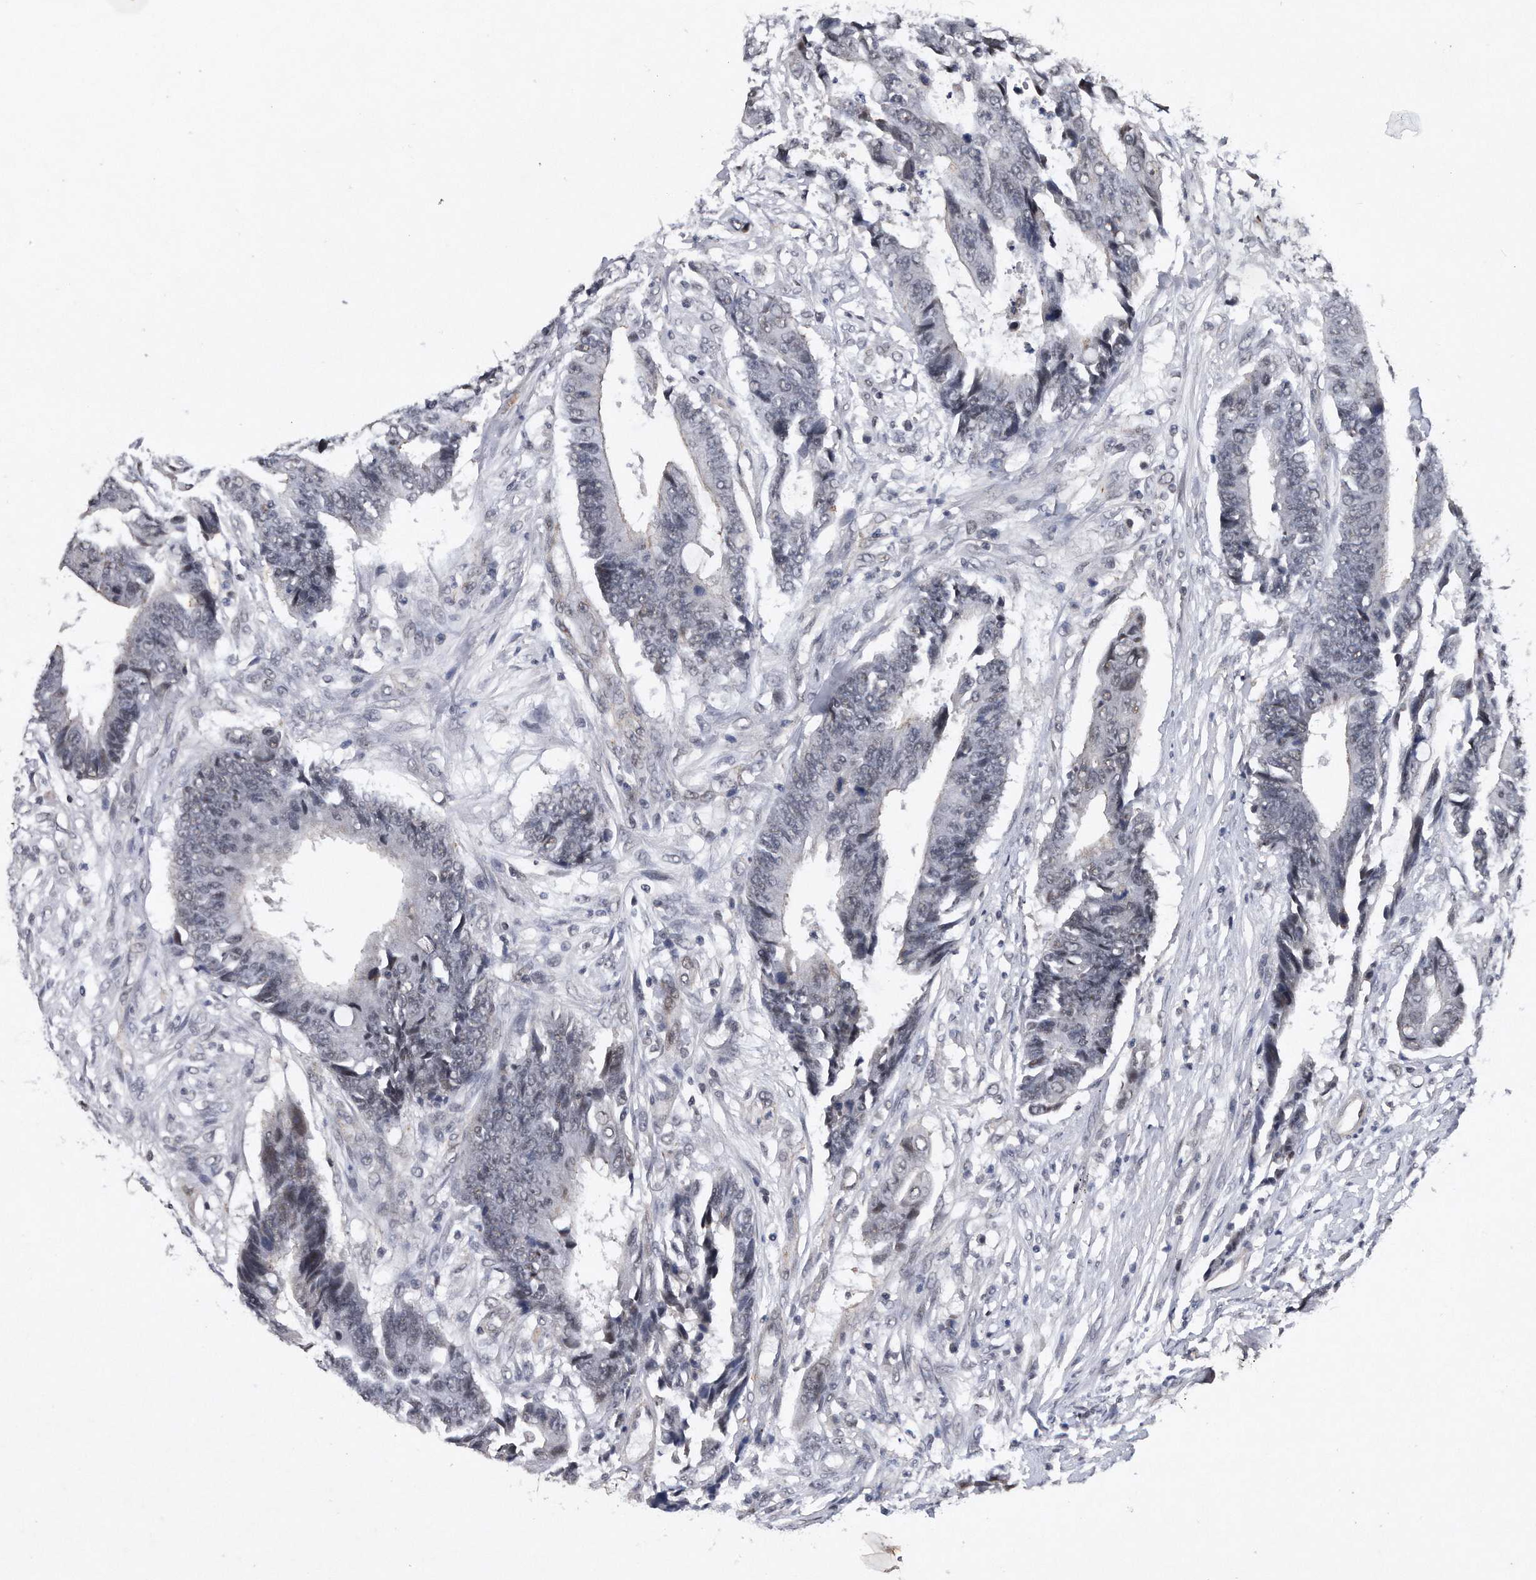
{"staining": {"intensity": "negative", "quantity": "none", "location": "none"}, "tissue": "colorectal cancer", "cell_type": "Tumor cells", "image_type": "cancer", "snomed": [{"axis": "morphology", "description": "Adenocarcinoma, NOS"}, {"axis": "topography", "description": "Rectum"}], "caption": "The histopathology image displays no significant expression in tumor cells of colorectal cancer. (IHC, brightfield microscopy, high magnification).", "gene": "VIRMA", "patient": {"sex": "male", "age": 84}}